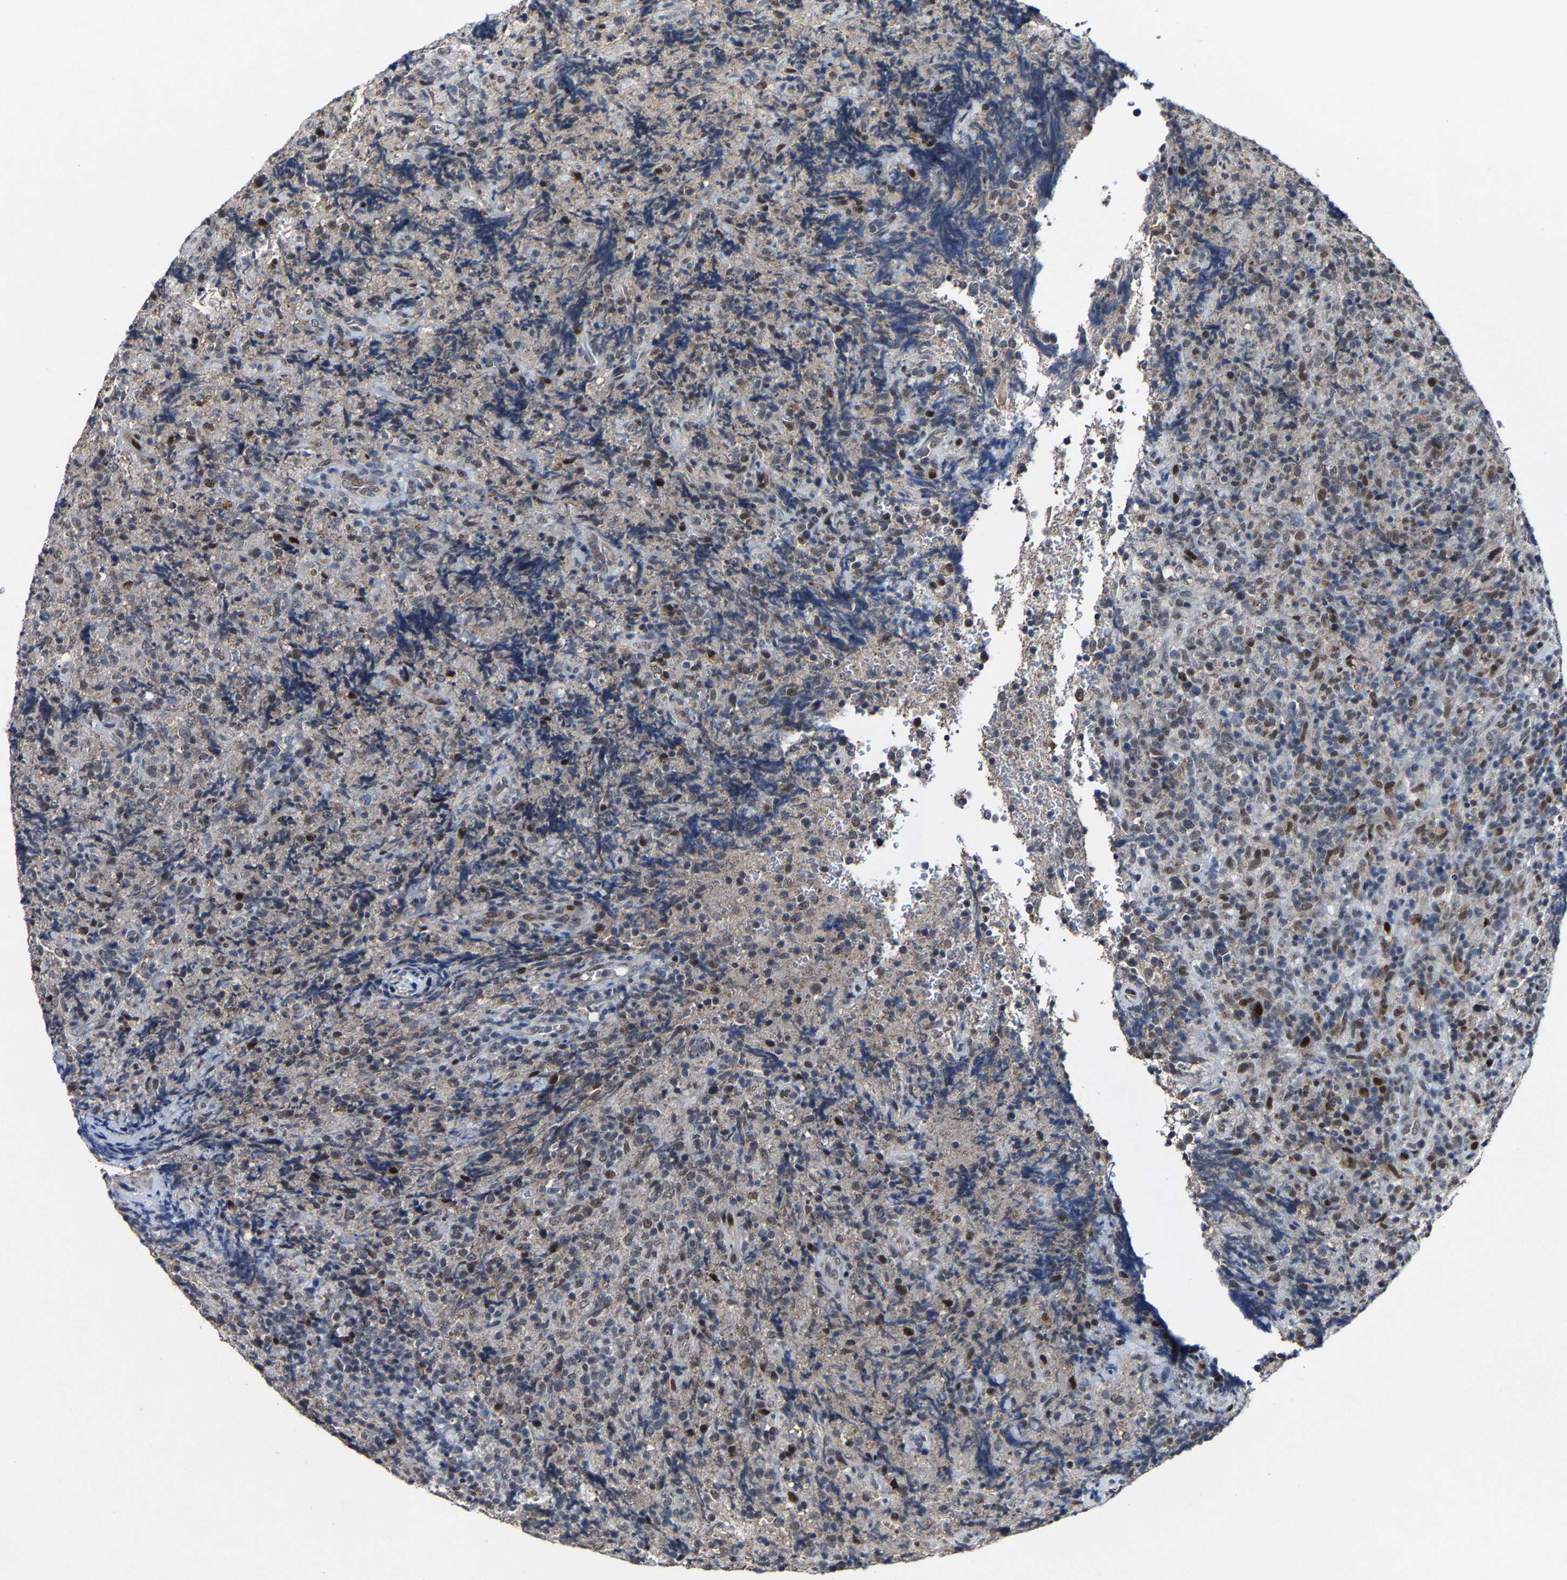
{"staining": {"intensity": "strong", "quantity": "<25%", "location": "nuclear"}, "tissue": "lymphoma", "cell_type": "Tumor cells", "image_type": "cancer", "snomed": [{"axis": "morphology", "description": "Malignant lymphoma, non-Hodgkin's type, High grade"}, {"axis": "topography", "description": "Tonsil"}], "caption": "An immunohistochemistry (IHC) image of neoplastic tissue is shown. Protein staining in brown shows strong nuclear positivity in lymphoma within tumor cells.", "gene": "LSM8", "patient": {"sex": "female", "age": 36}}